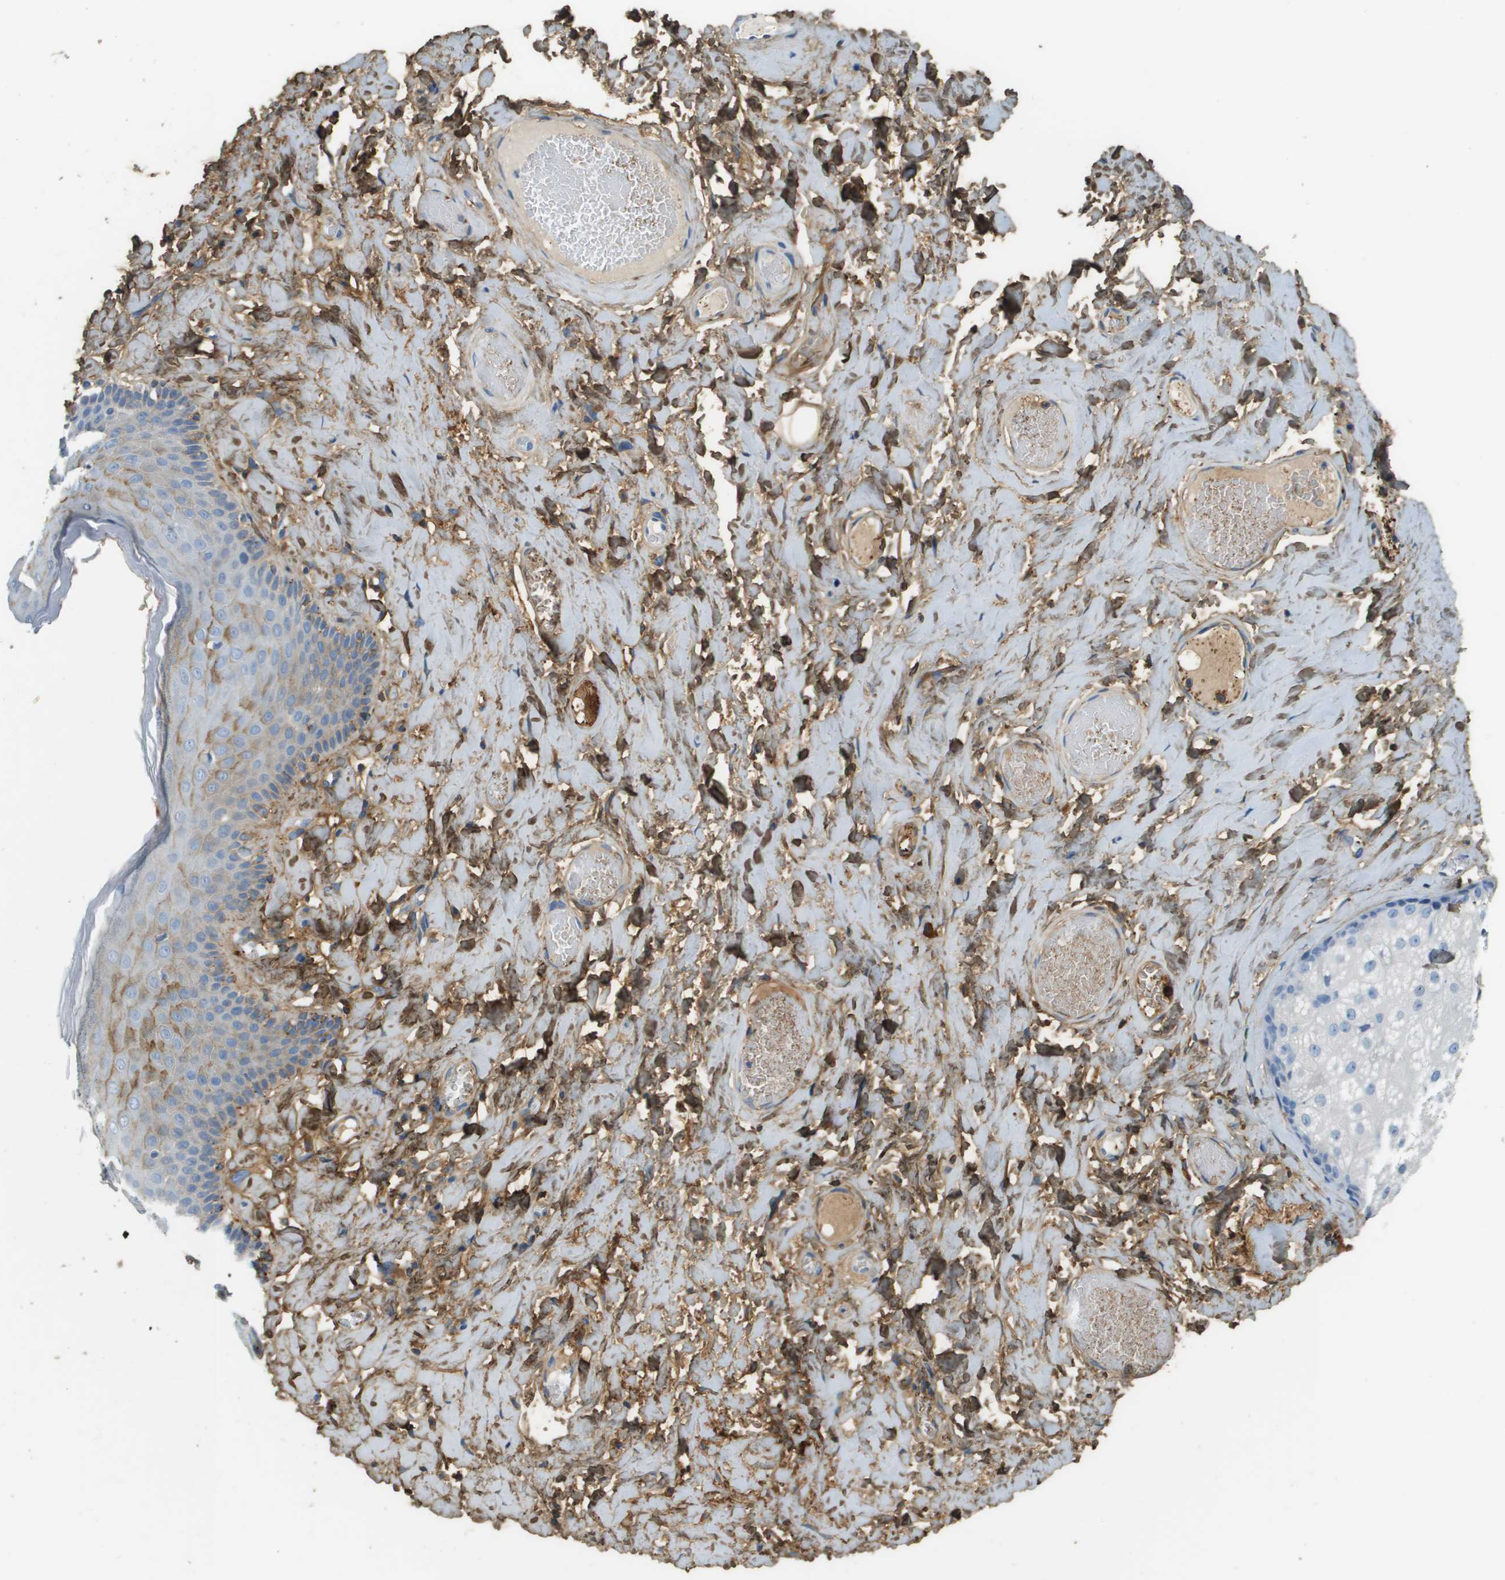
{"staining": {"intensity": "weak", "quantity": "<25%", "location": "cytoplasmic/membranous"}, "tissue": "skin", "cell_type": "Epidermal cells", "image_type": "normal", "snomed": [{"axis": "morphology", "description": "Normal tissue, NOS"}, {"axis": "topography", "description": "Anal"}], "caption": "Immunohistochemistry (IHC) image of unremarkable skin stained for a protein (brown), which shows no staining in epidermal cells. Brightfield microscopy of IHC stained with DAB (brown) and hematoxylin (blue), captured at high magnification.", "gene": "DCN", "patient": {"sex": "male", "age": 69}}